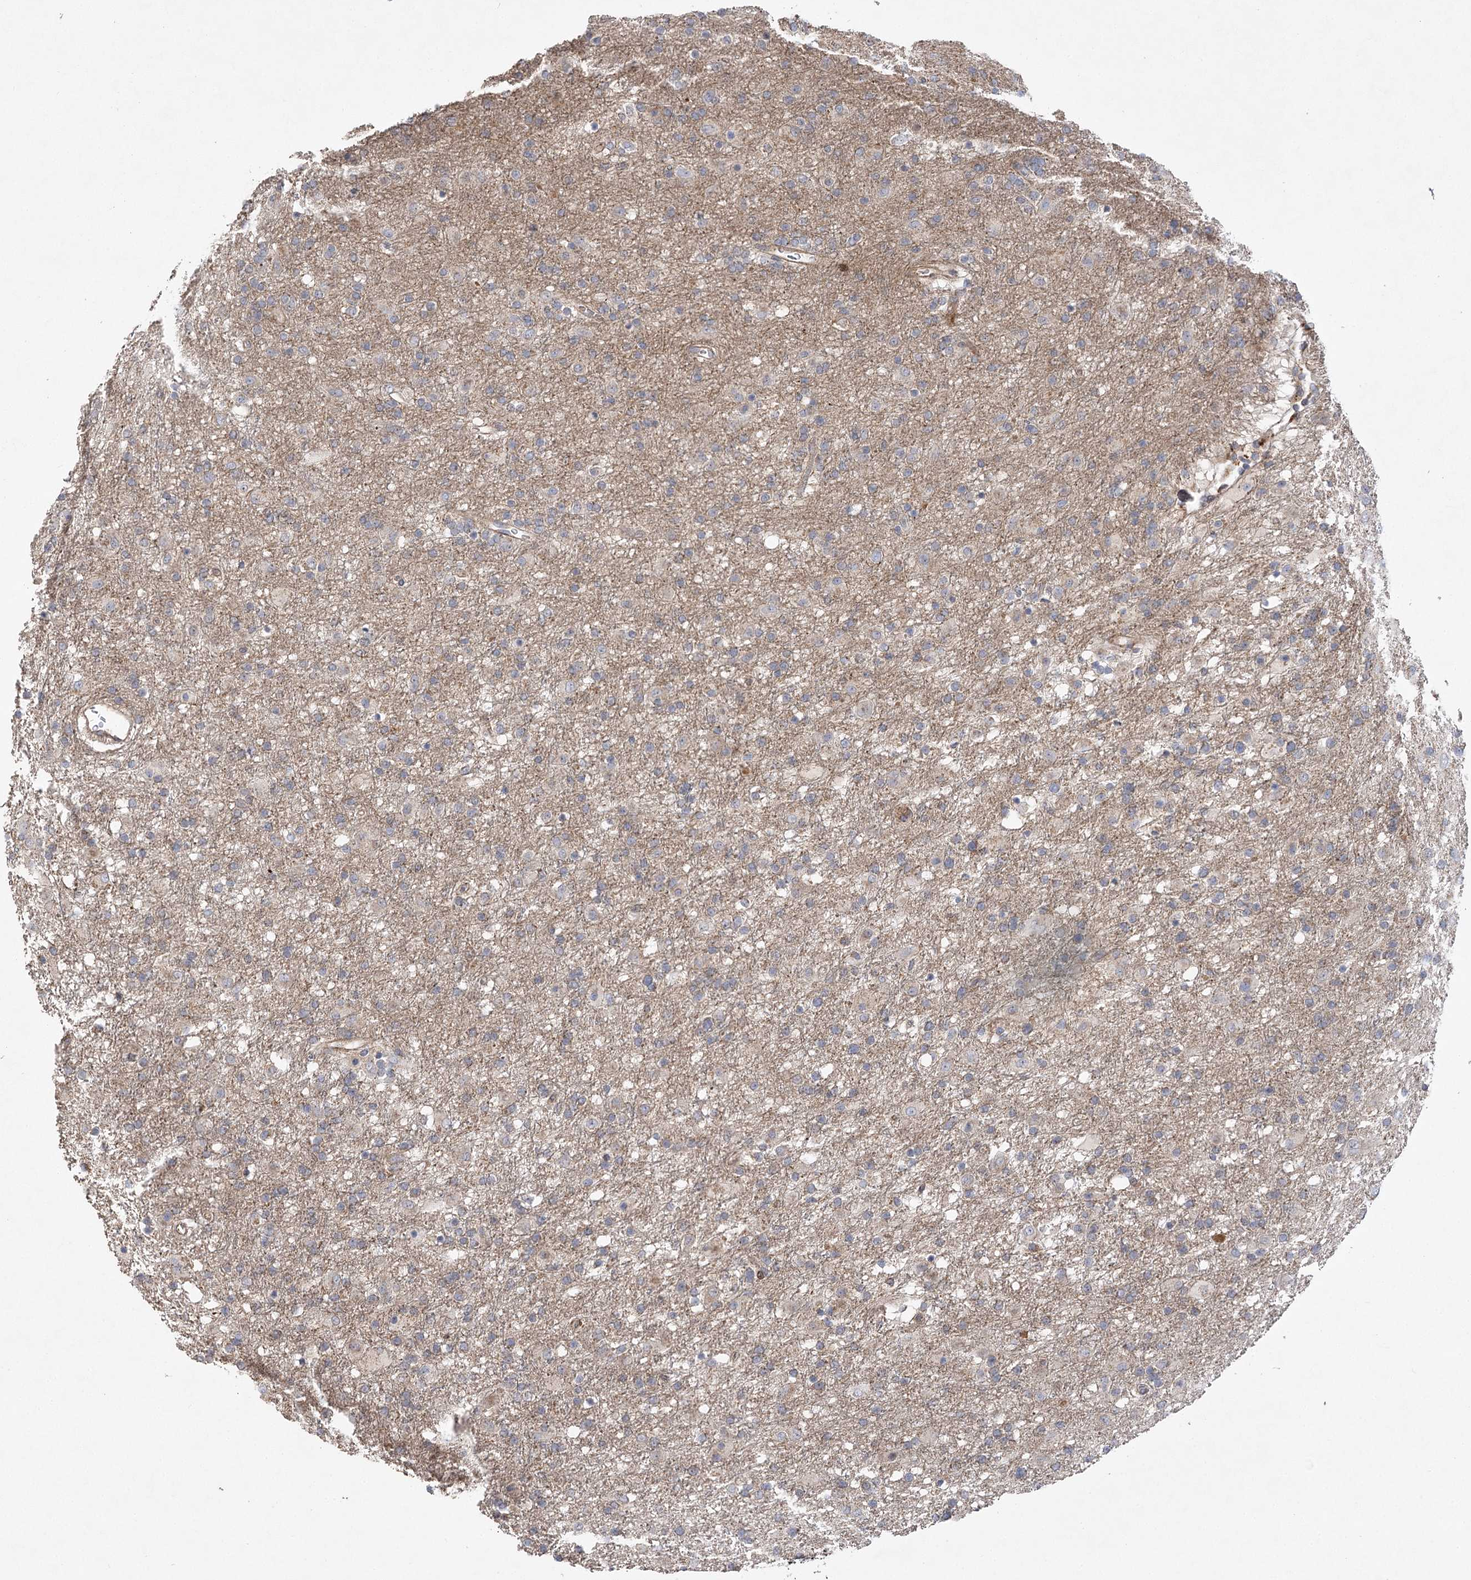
{"staining": {"intensity": "weak", "quantity": "<25%", "location": "cytoplasmic/membranous"}, "tissue": "glioma", "cell_type": "Tumor cells", "image_type": "cancer", "snomed": [{"axis": "morphology", "description": "Glioma, malignant, Low grade"}, {"axis": "topography", "description": "Brain"}], "caption": "The photomicrograph exhibits no staining of tumor cells in malignant low-grade glioma.", "gene": "OBSL1", "patient": {"sex": "male", "age": 65}}